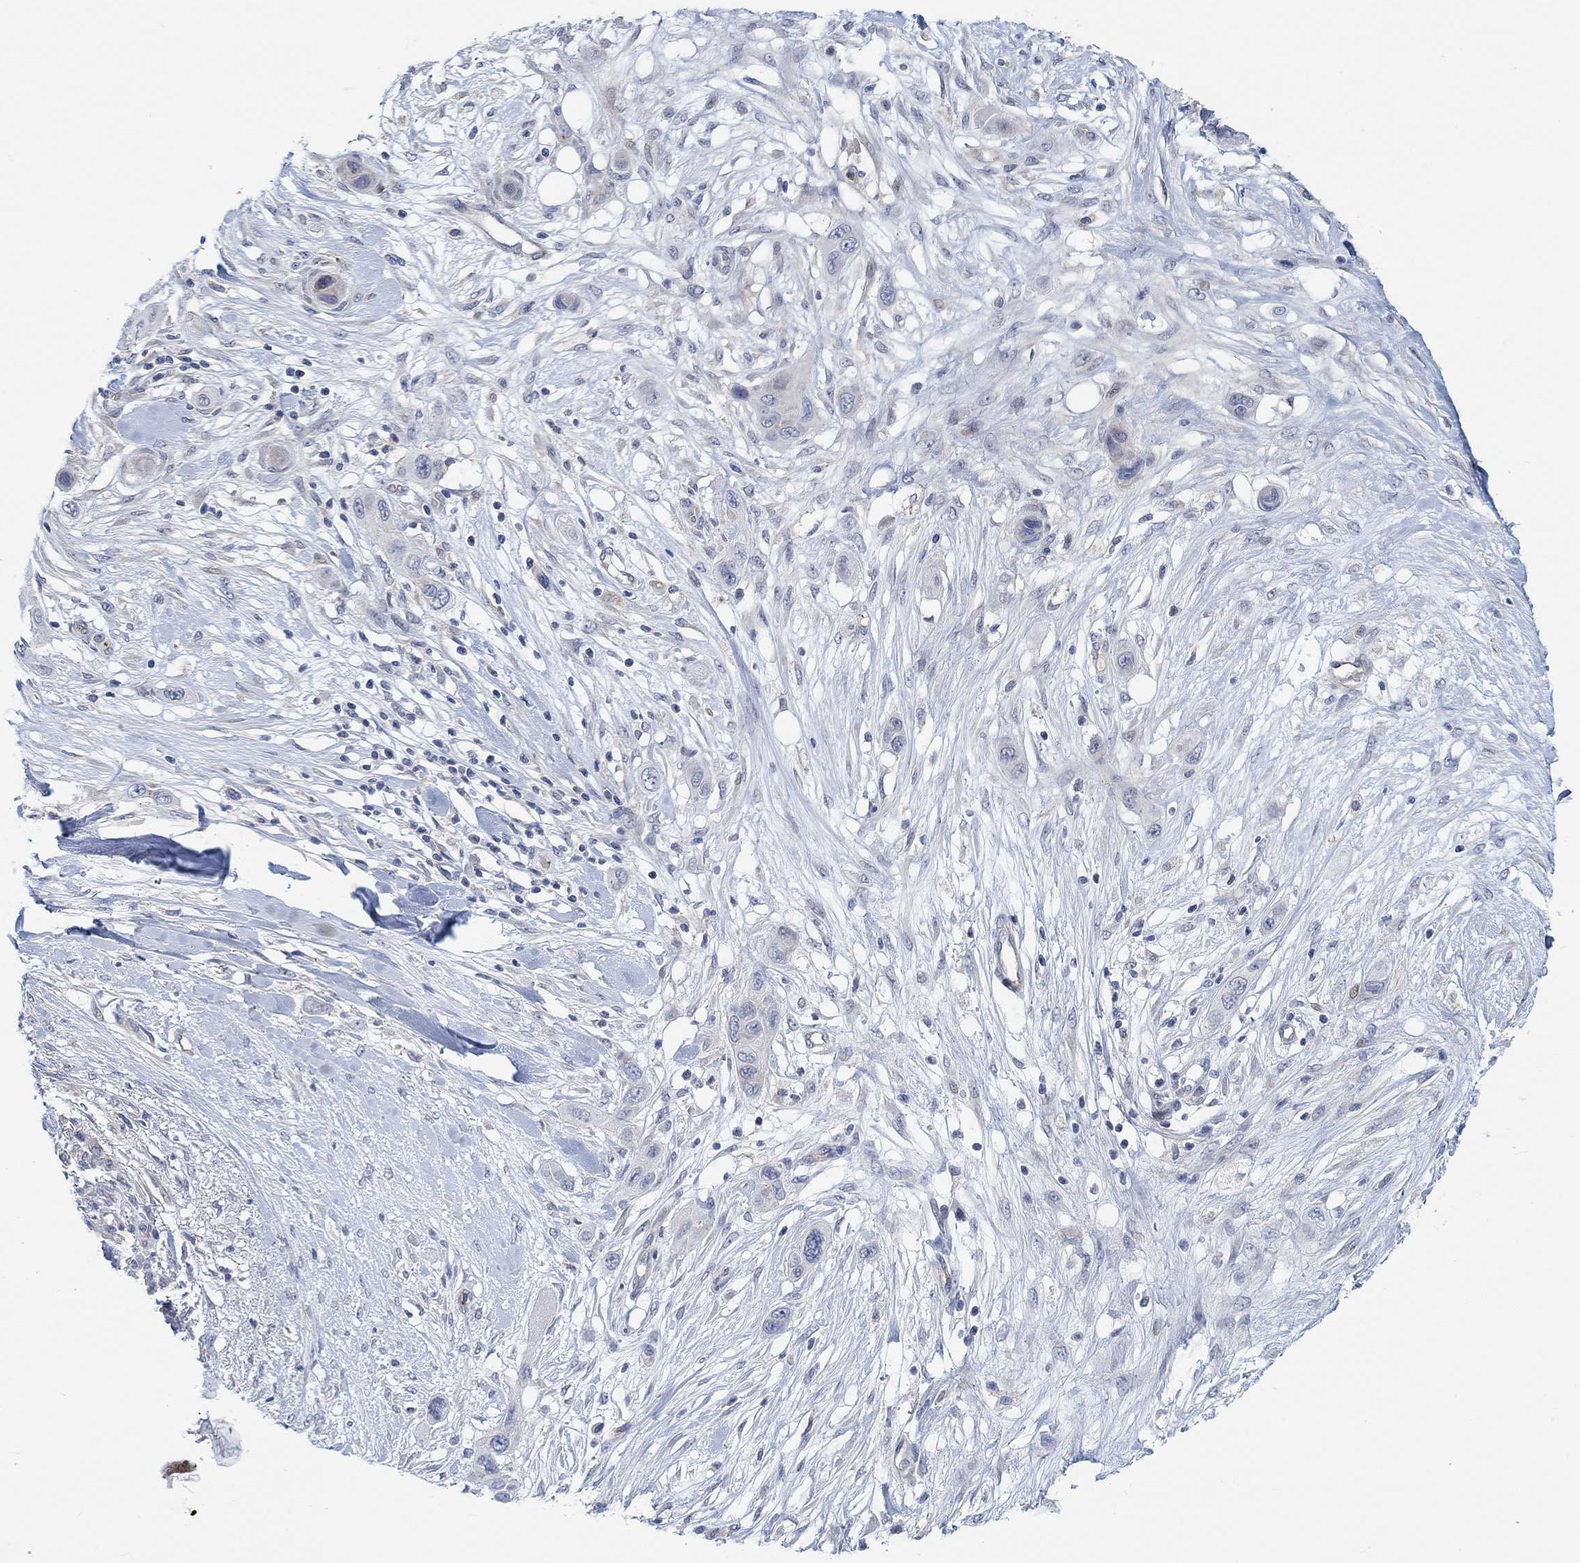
{"staining": {"intensity": "negative", "quantity": "none", "location": "none"}, "tissue": "skin cancer", "cell_type": "Tumor cells", "image_type": "cancer", "snomed": [{"axis": "morphology", "description": "Squamous cell carcinoma, NOS"}, {"axis": "topography", "description": "Skin"}], "caption": "Image shows no significant protein staining in tumor cells of skin cancer.", "gene": "PMFBP1", "patient": {"sex": "male", "age": 79}}